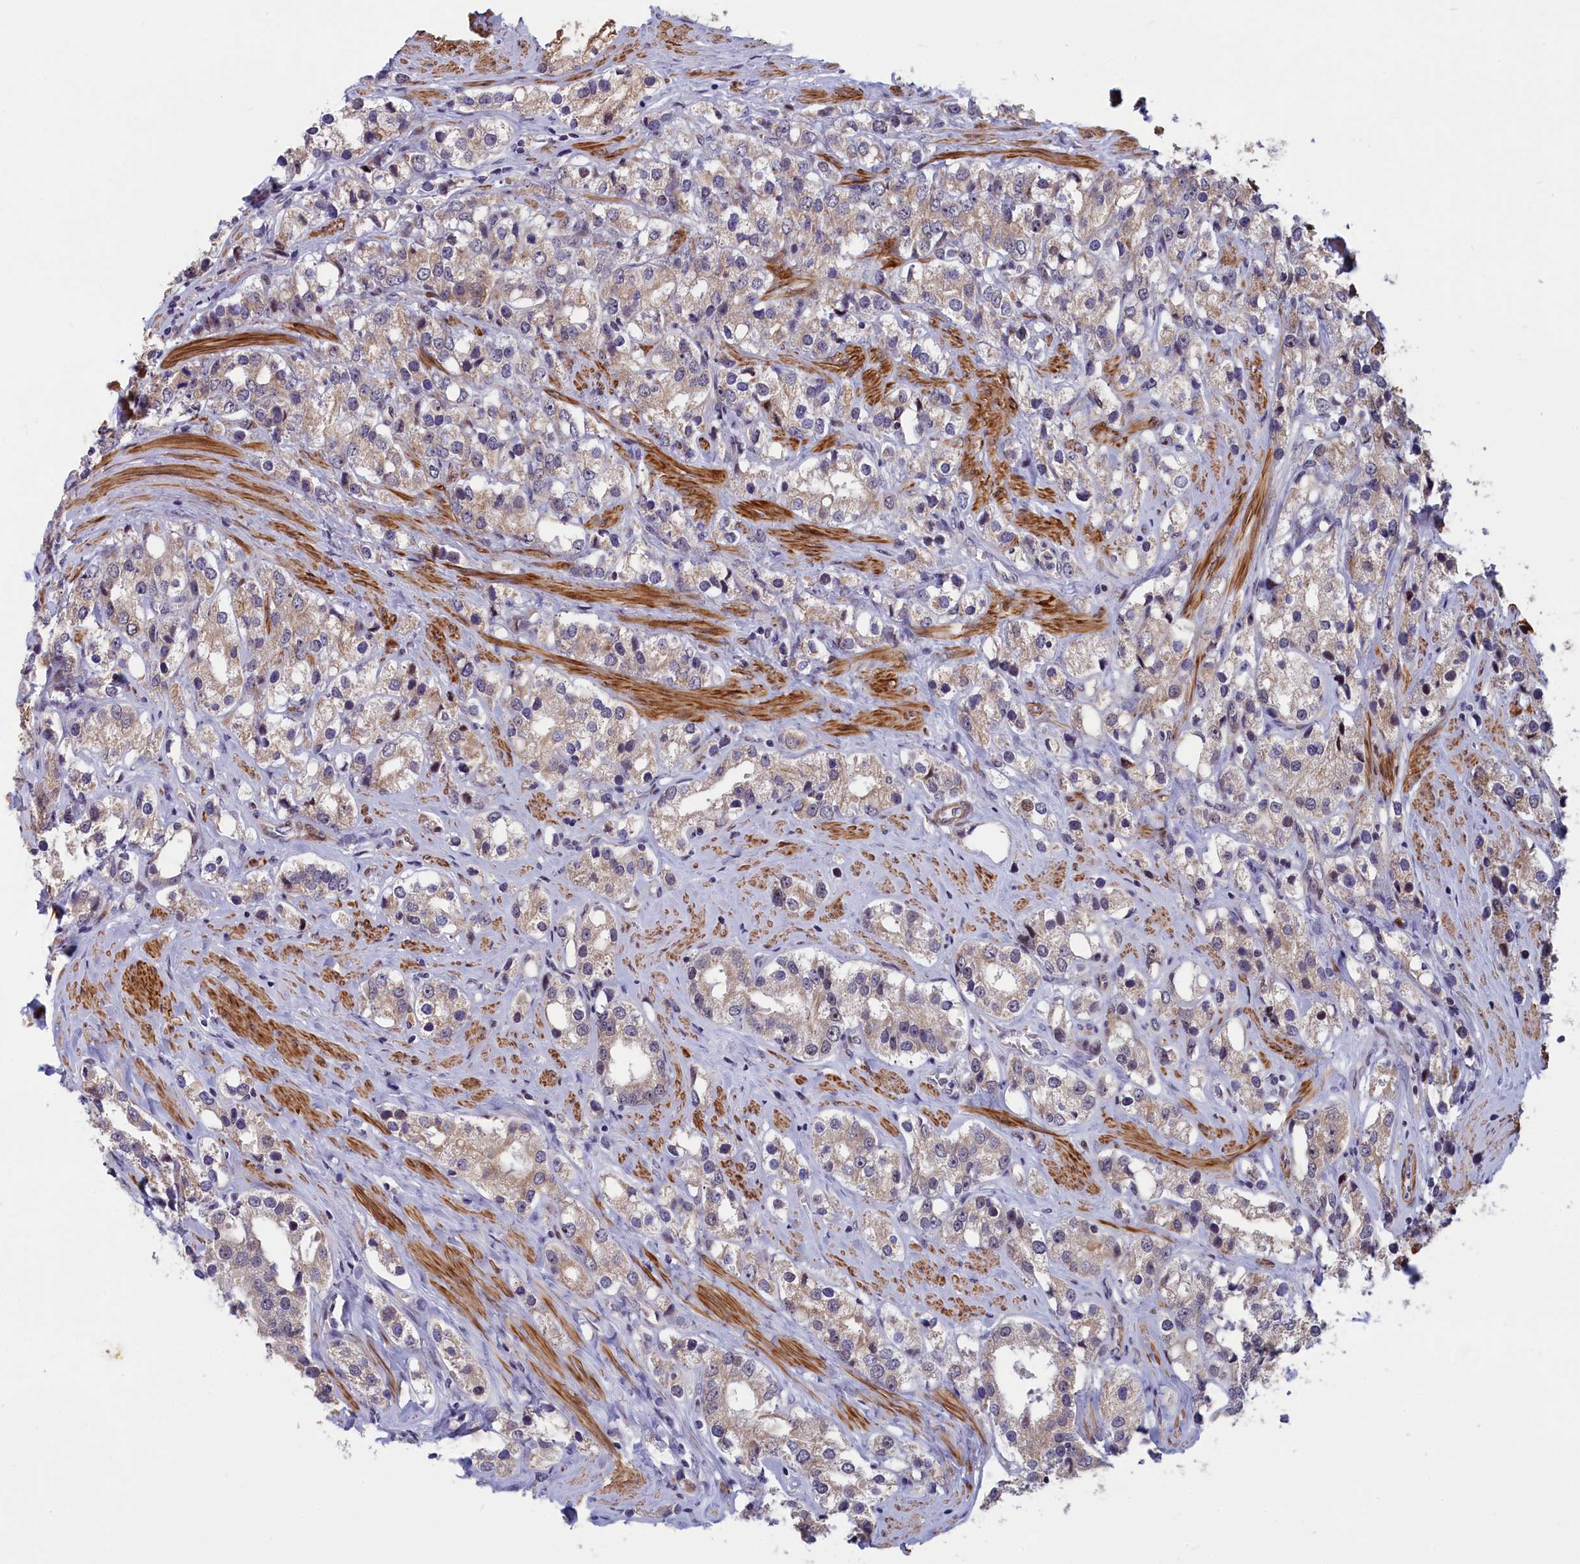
{"staining": {"intensity": "weak", "quantity": "25%-75%", "location": "cytoplasmic/membranous"}, "tissue": "prostate cancer", "cell_type": "Tumor cells", "image_type": "cancer", "snomed": [{"axis": "morphology", "description": "Adenocarcinoma, NOS"}, {"axis": "topography", "description": "Prostate"}], "caption": "Immunohistochemical staining of prostate cancer (adenocarcinoma) shows low levels of weak cytoplasmic/membranous staining in approximately 25%-75% of tumor cells.", "gene": "ANKRD34B", "patient": {"sex": "male", "age": 79}}